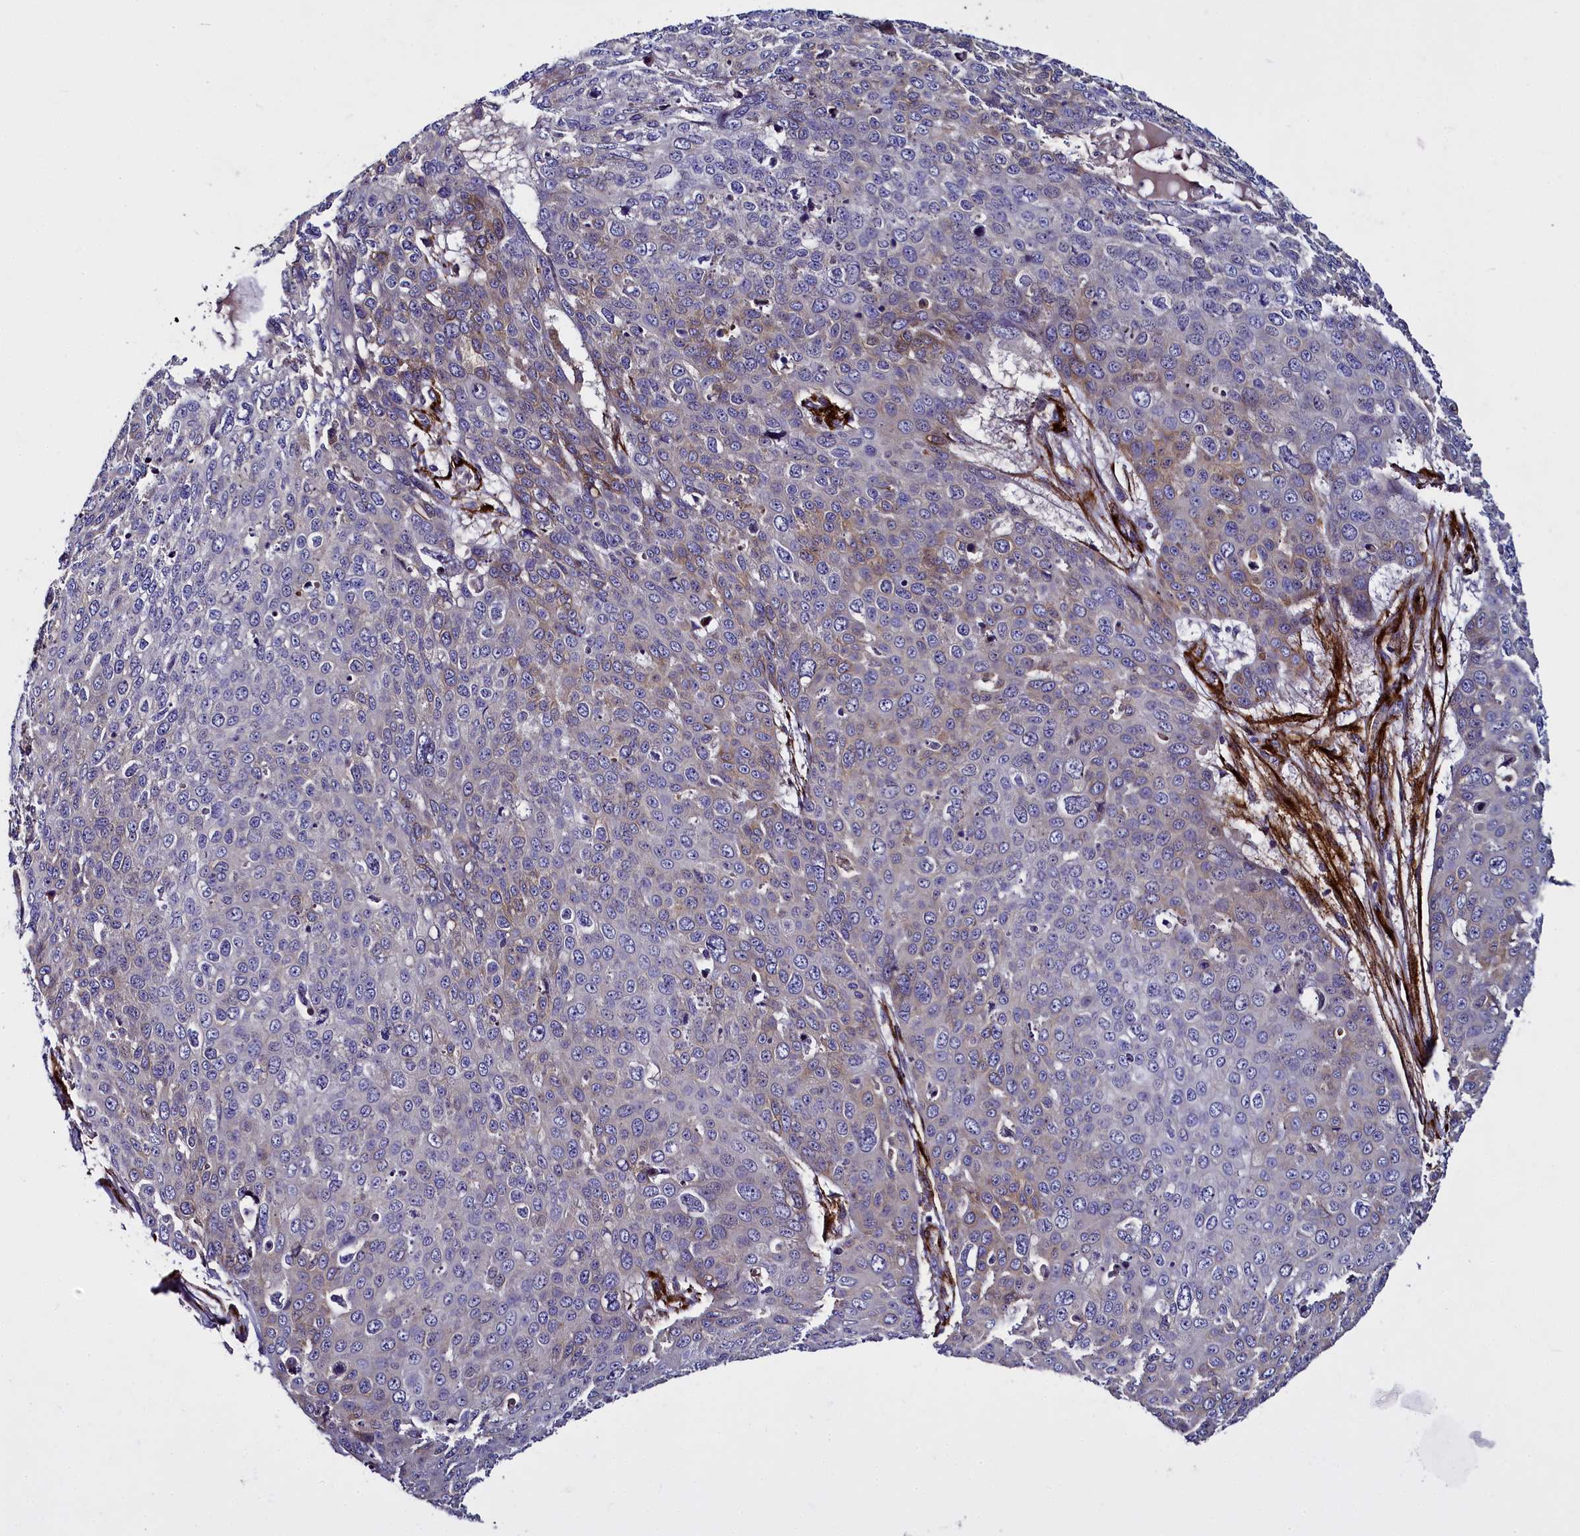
{"staining": {"intensity": "weak", "quantity": "25%-75%", "location": "cytoplasmic/membranous"}, "tissue": "skin cancer", "cell_type": "Tumor cells", "image_type": "cancer", "snomed": [{"axis": "morphology", "description": "Squamous cell carcinoma, NOS"}, {"axis": "topography", "description": "Skin"}], "caption": "Protein staining reveals weak cytoplasmic/membranous positivity in about 25%-75% of tumor cells in skin squamous cell carcinoma. (IHC, brightfield microscopy, high magnification).", "gene": "MRC2", "patient": {"sex": "male", "age": 71}}